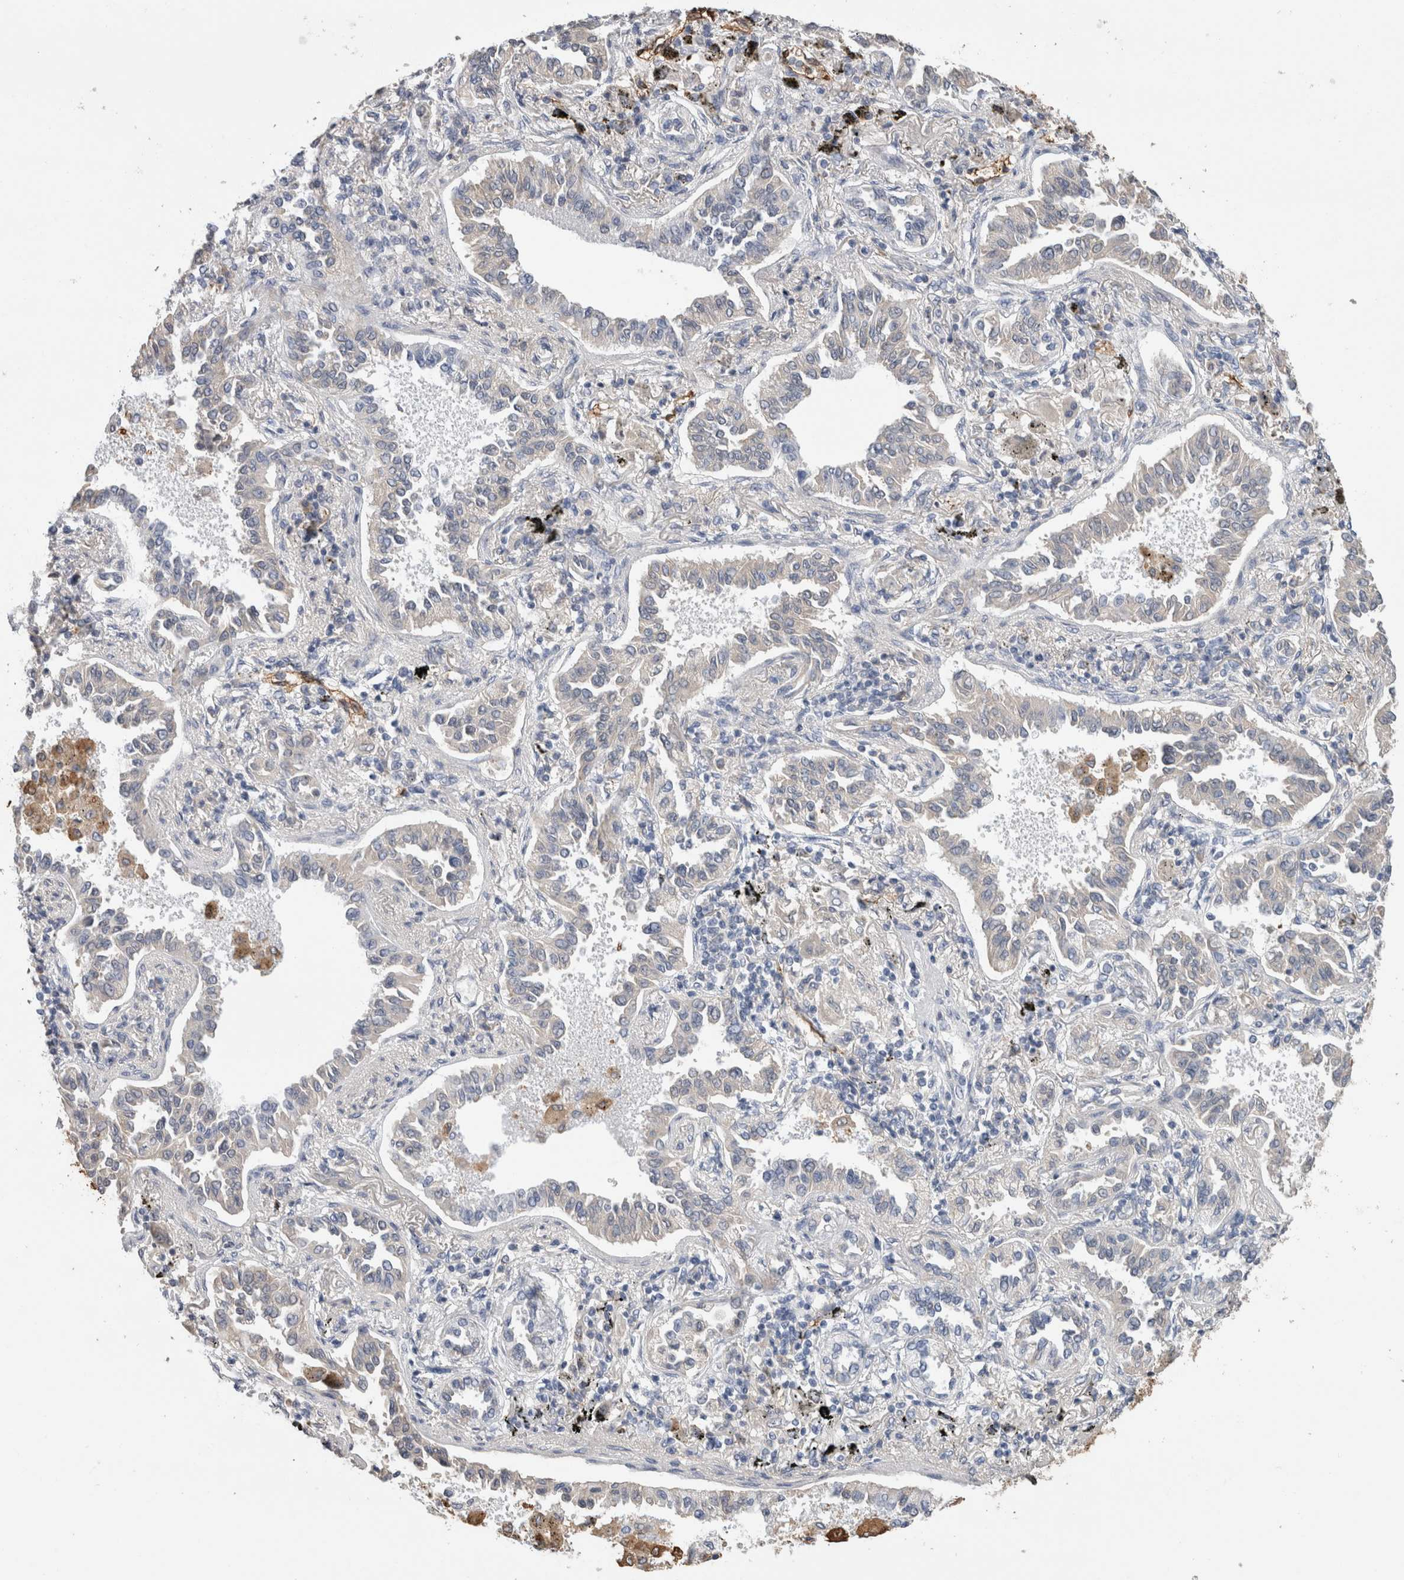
{"staining": {"intensity": "negative", "quantity": "none", "location": "none"}, "tissue": "lung cancer", "cell_type": "Tumor cells", "image_type": "cancer", "snomed": [{"axis": "morphology", "description": "Normal tissue, NOS"}, {"axis": "morphology", "description": "Adenocarcinoma, NOS"}, {"axis": "topography", "description": "Lung"}], "caption": "The IHC image has no significant staining in tumor cells of lung cancer (adenocarcinoma) tissue. Nuclei are stained in blue.", "gene": "FABP4", "patient": {"sex": "male", "age": 59}}